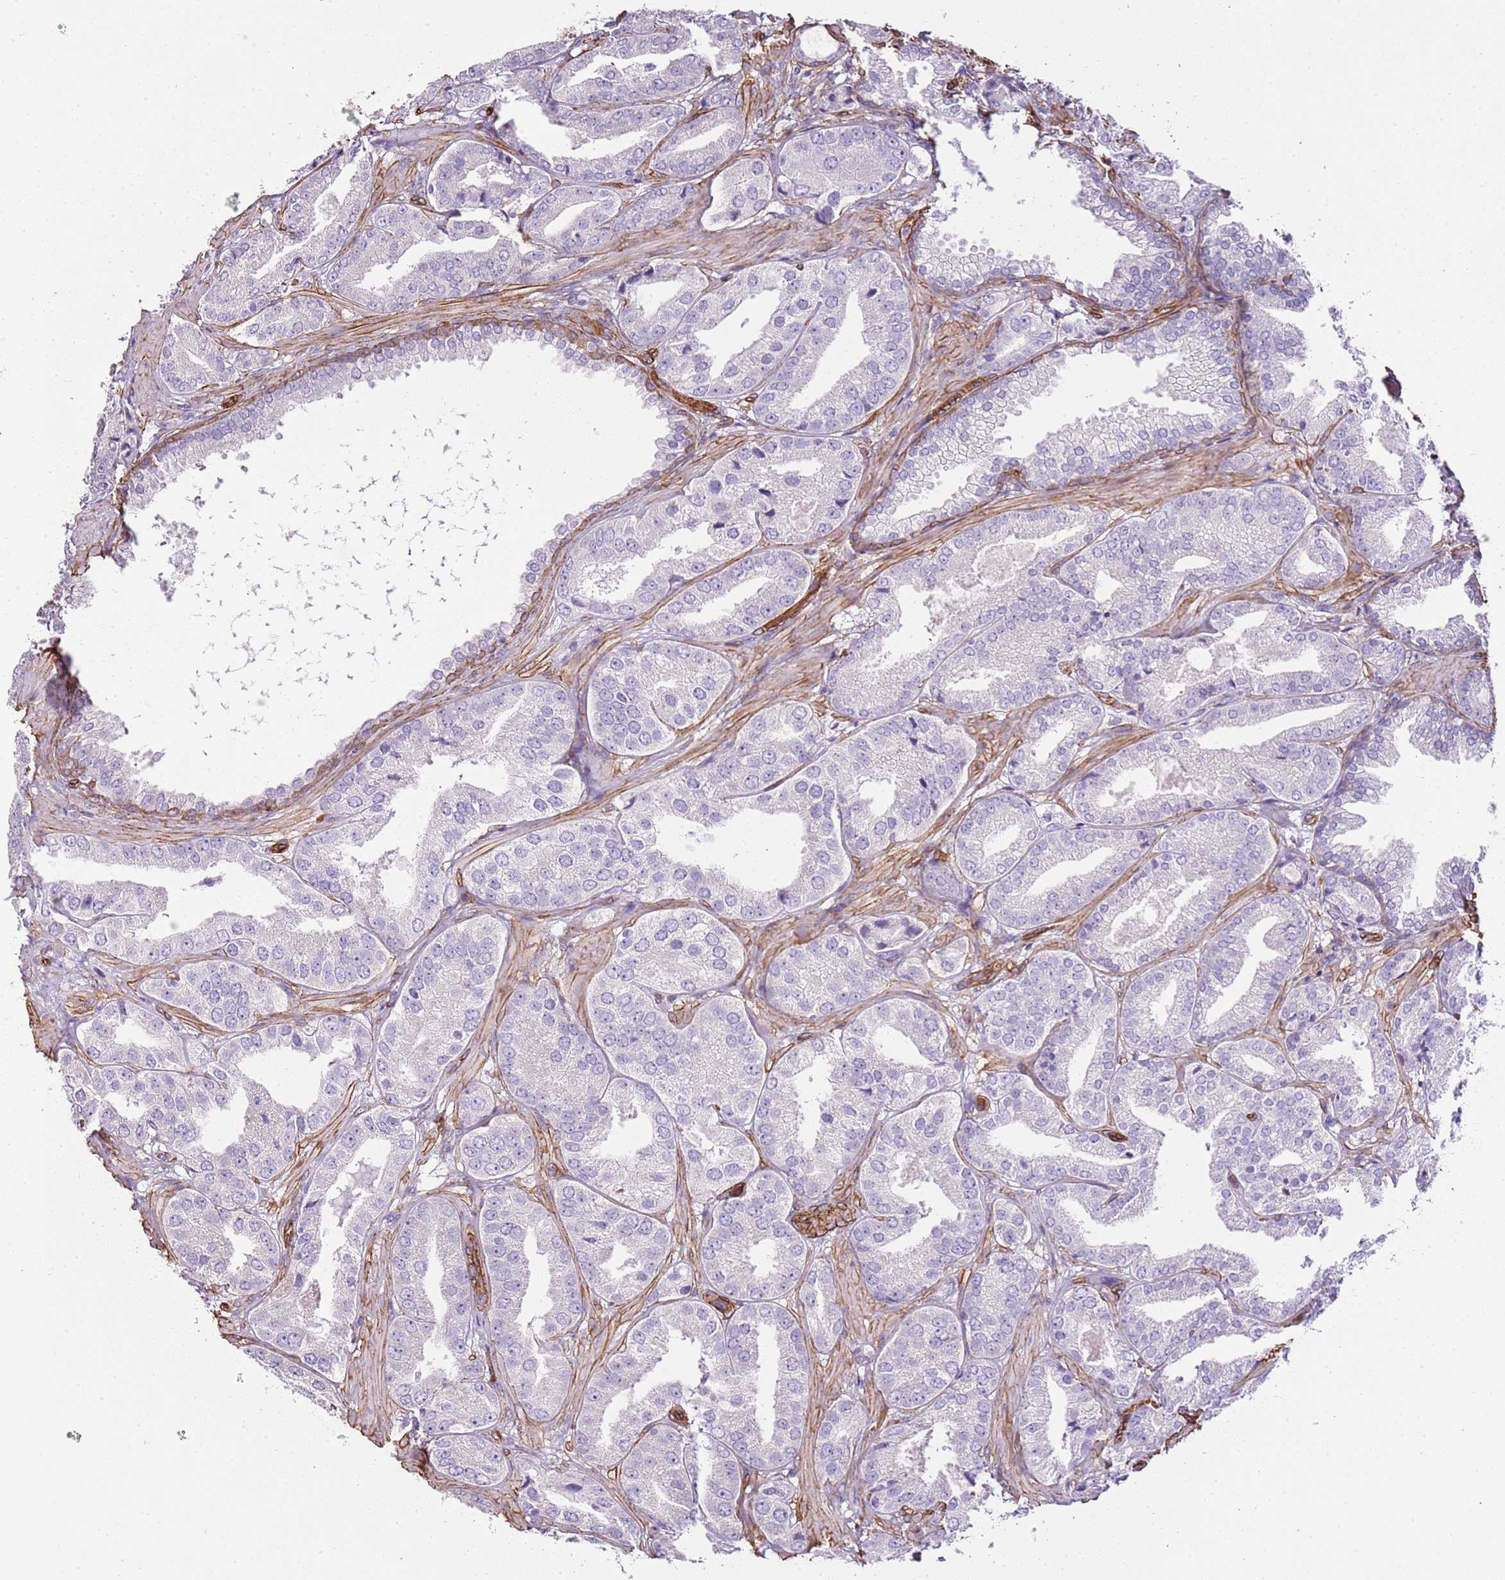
{"staining": {"intensity": "negative", "quantity": "none", "location": "none"}, "tissue": "prostate cancer", "cell_type": "Tumor cells", "image_type": "cancer", "snomed": [{"axis": "morphology", "description": "Adenocarcinoma, High grade"}, {"axis": "topography", "description": "Prostate"}], "caption": "Immunohistochemistry (IHC) photomicrograph of prostate cancer stained for a protein (brown), which demonstrates no staining in tumor cells.", "gene": "CTDSPL", "patient": {"sex": "male", "age": 63}}